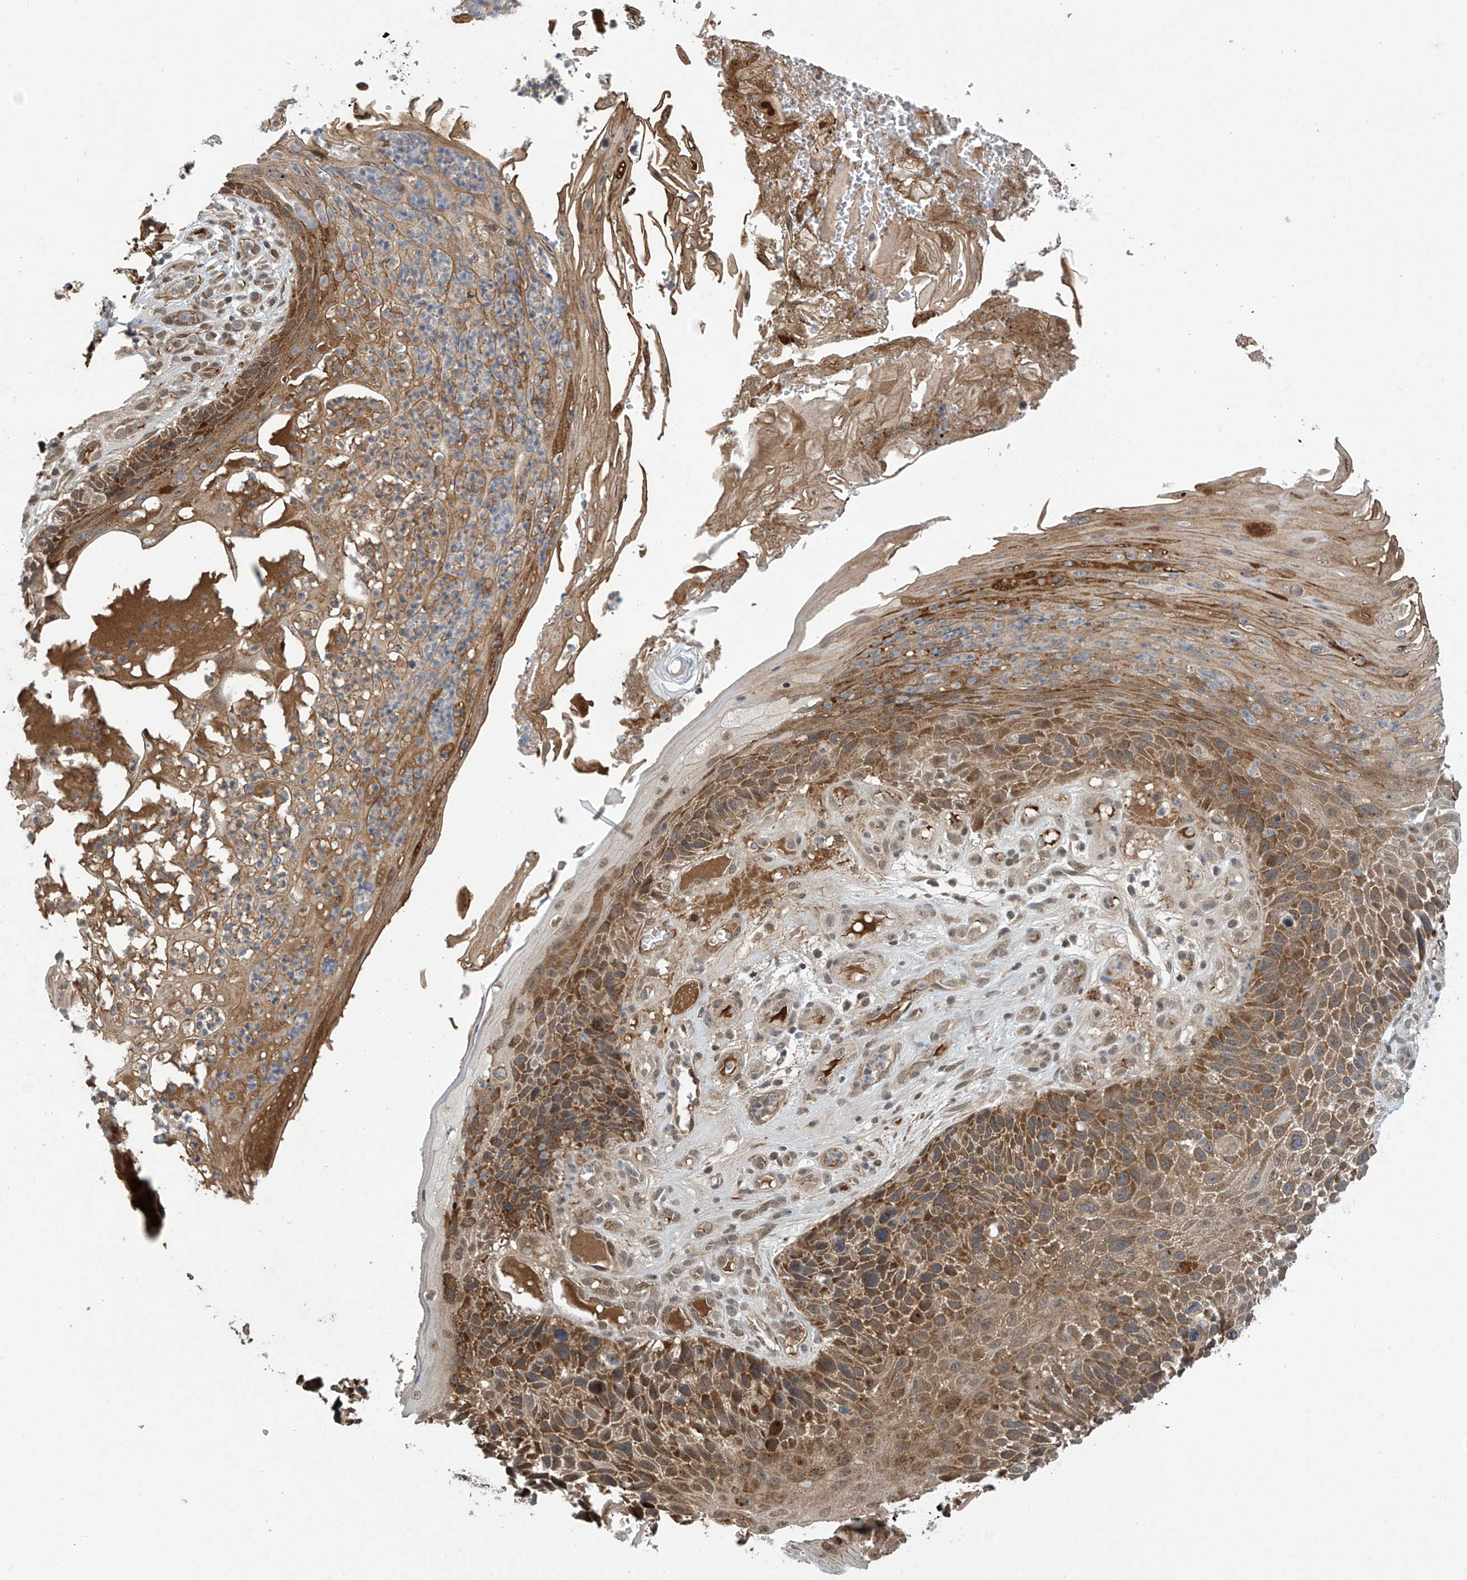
{"staining": {"intensity": "moderate", "quantity": ">75%", "location": "cytoplasmic/membranous"}, "tissue": "skin cancer", "cell_type": "Tumor cells", "image_type": "cancer", "snomed": [{"axis": "morphology", "description": "Squamous cell carcinoma, NOS"}, {"axis": "topography", "description": "Skin"}], "caption": "Skin squamous cell carcinoma stained for a protein (brown) demonstrates moderate cytoplasmic/membranous positive staining in approximately >75% of tumor cells.", "gene": "ABHD13", "patient": {"sex": "female", "age": 88}}